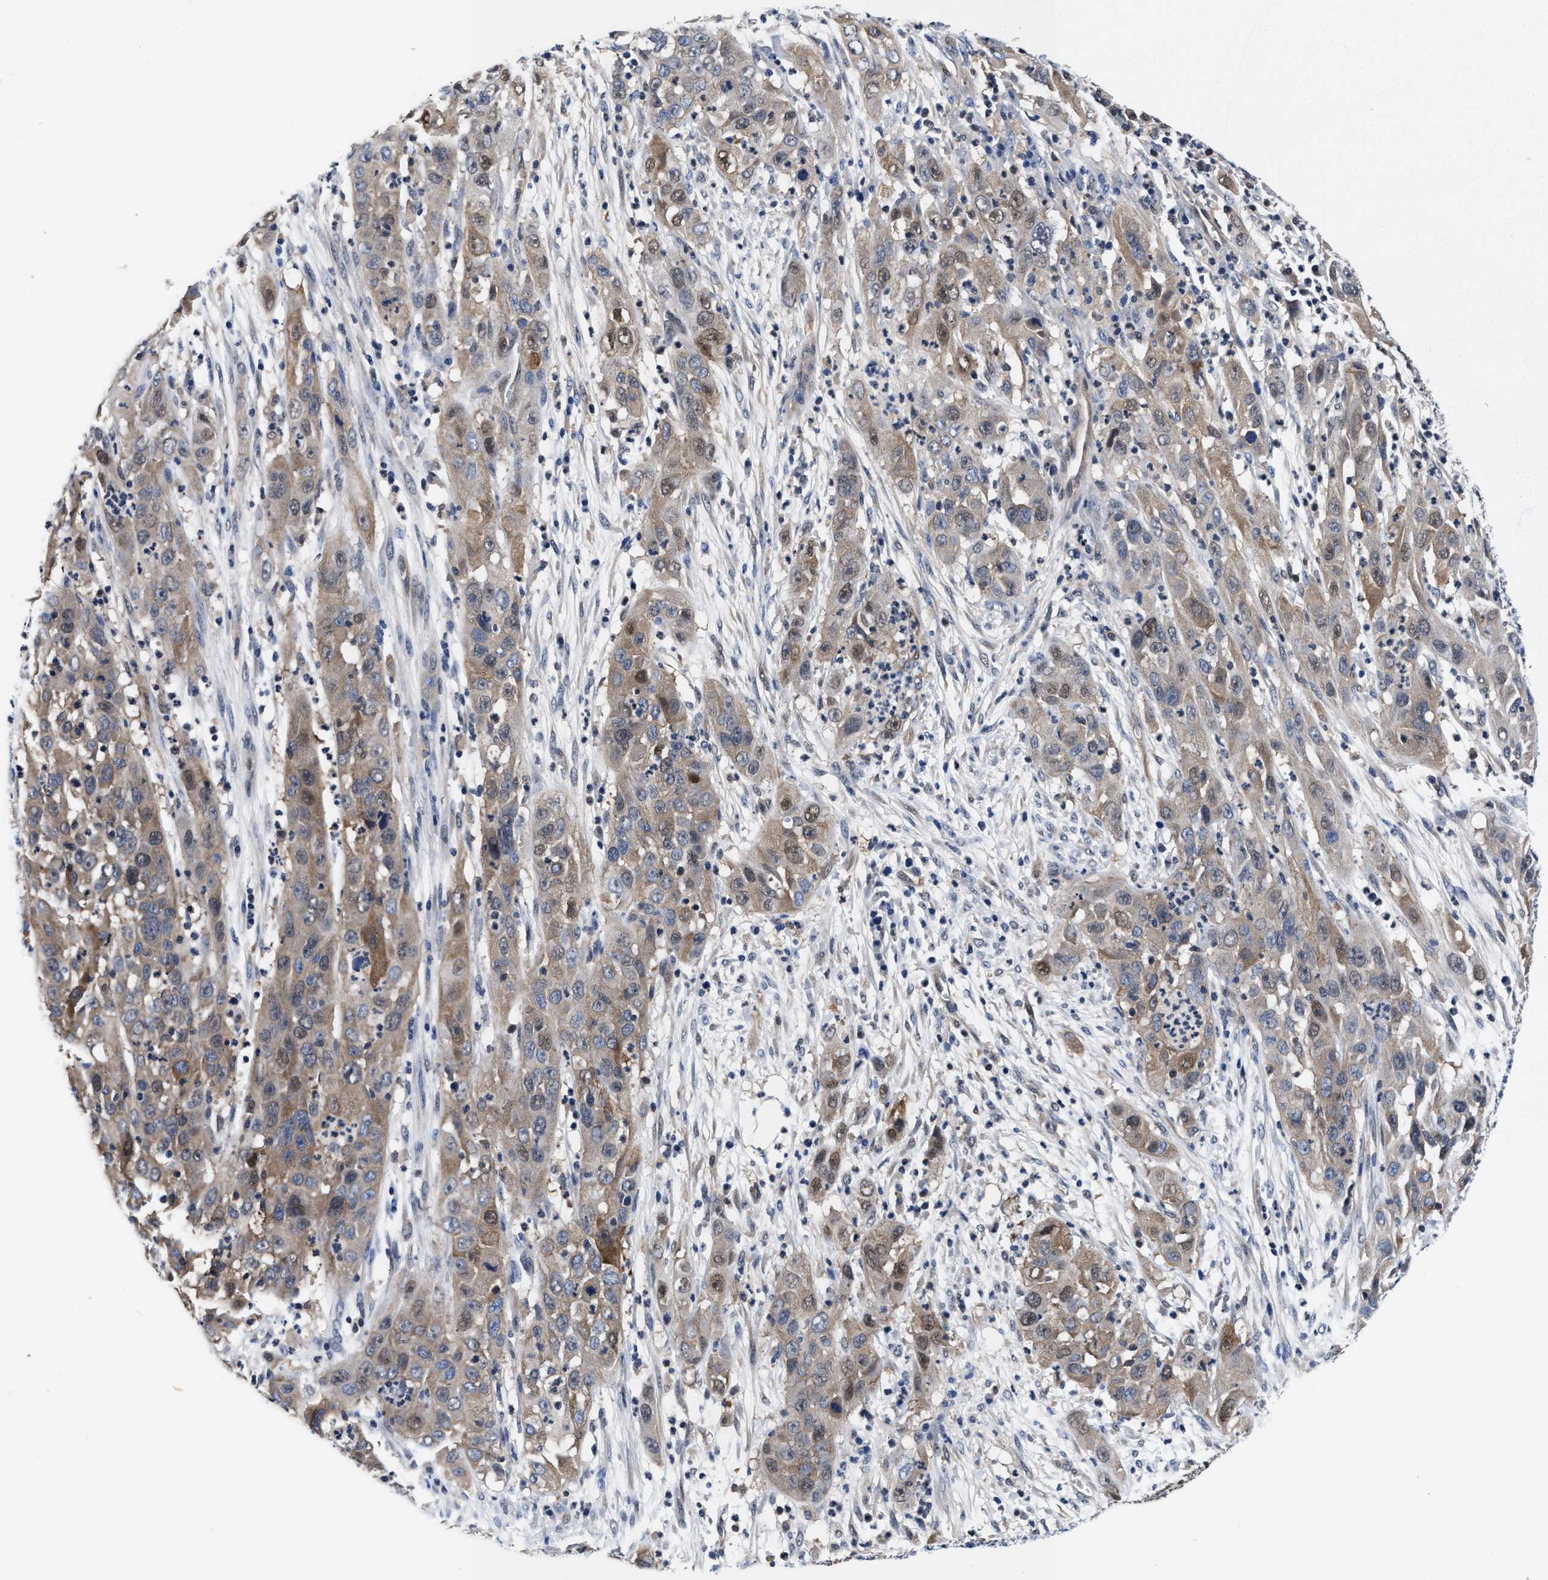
{"staining": {"intensity": "weak", "quantity": ">75%", "location": "cytoplasmic/membranous"}, "tissue": "cervical cancer", "cell_type": "Tumor cells", "image_type": "cancer", "snomed": [{"axis": "morphology", "description": "Squamous cell carcinoma, NOS"}, {"axis": "topography", "description": "Cervix"}], "caption": "This photomicrograph exhibits squamous cell carcinoma (cervical) stained with IHC to label a protein in brown. The cytoplasmic/membranous of tumor cells show weak positivity for the protein. Nuclei are counter-stained blue.", "gene": "ACLY", "patient": {"sex": "female", "age": 32}}